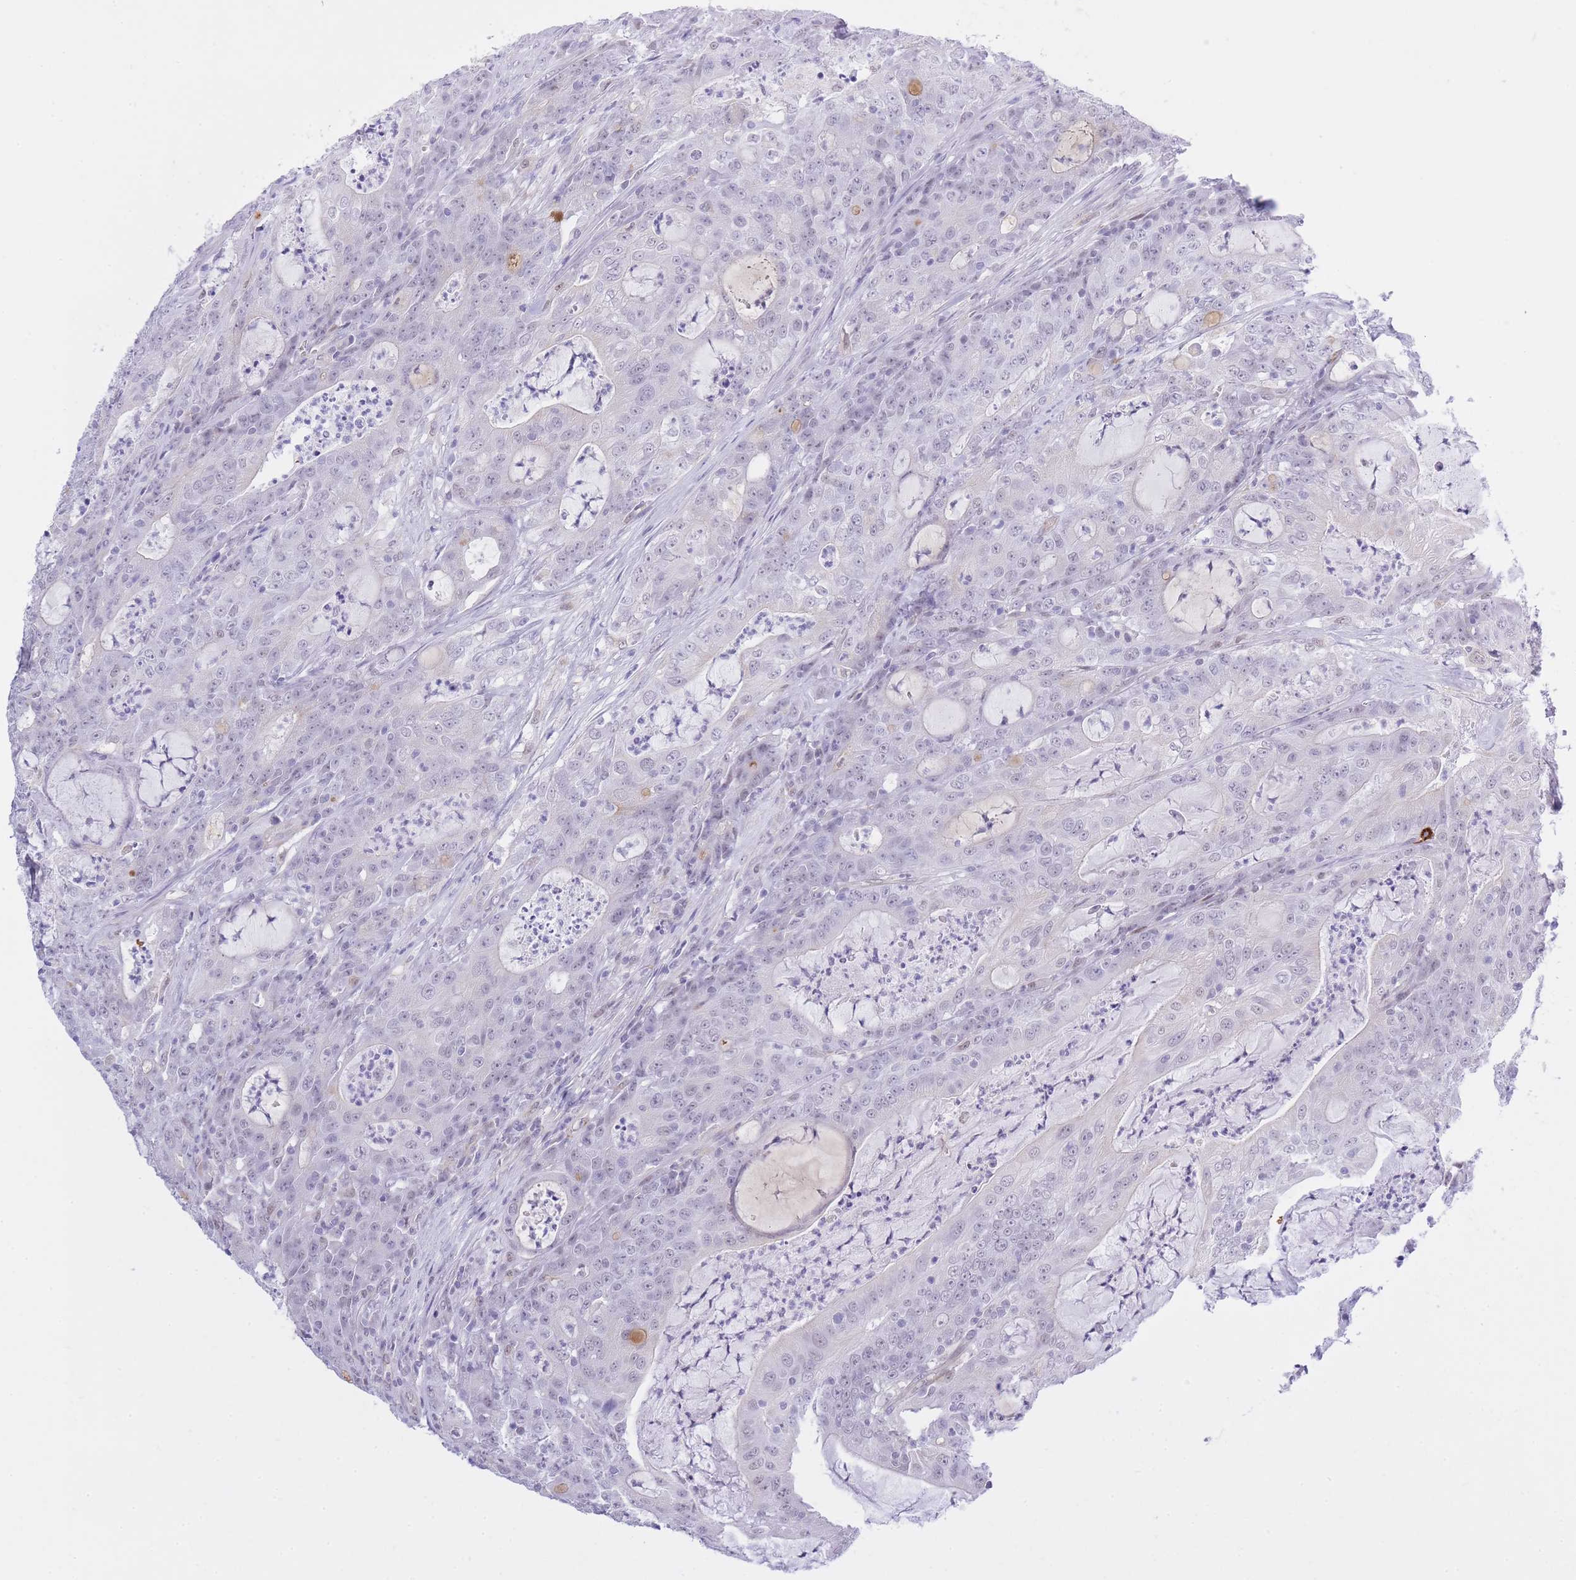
{"staining": {"intensity": "negative", "quantity": "none", "location": "none"}, "tissue": "colorectal cancer", "cell_type": "Tumor cells", "image_type": "cancer", "snomed": [{"axis": "morphology", "description": "Adenocarcinoma, NOS"}, {"axis": "topography", "description": "Colon"}], "caption": "Immunohistochemistry (IHC) of adenocarcinoma (colorectal) demonstrates no expression in tumor cells. Brightfield microscopy of IHC stained with DAB (brown) and hematoxylin (blue), captured at high magnification.", "gene": "MEIOSIN", "patient": {"sex": "male", "age": 83}}